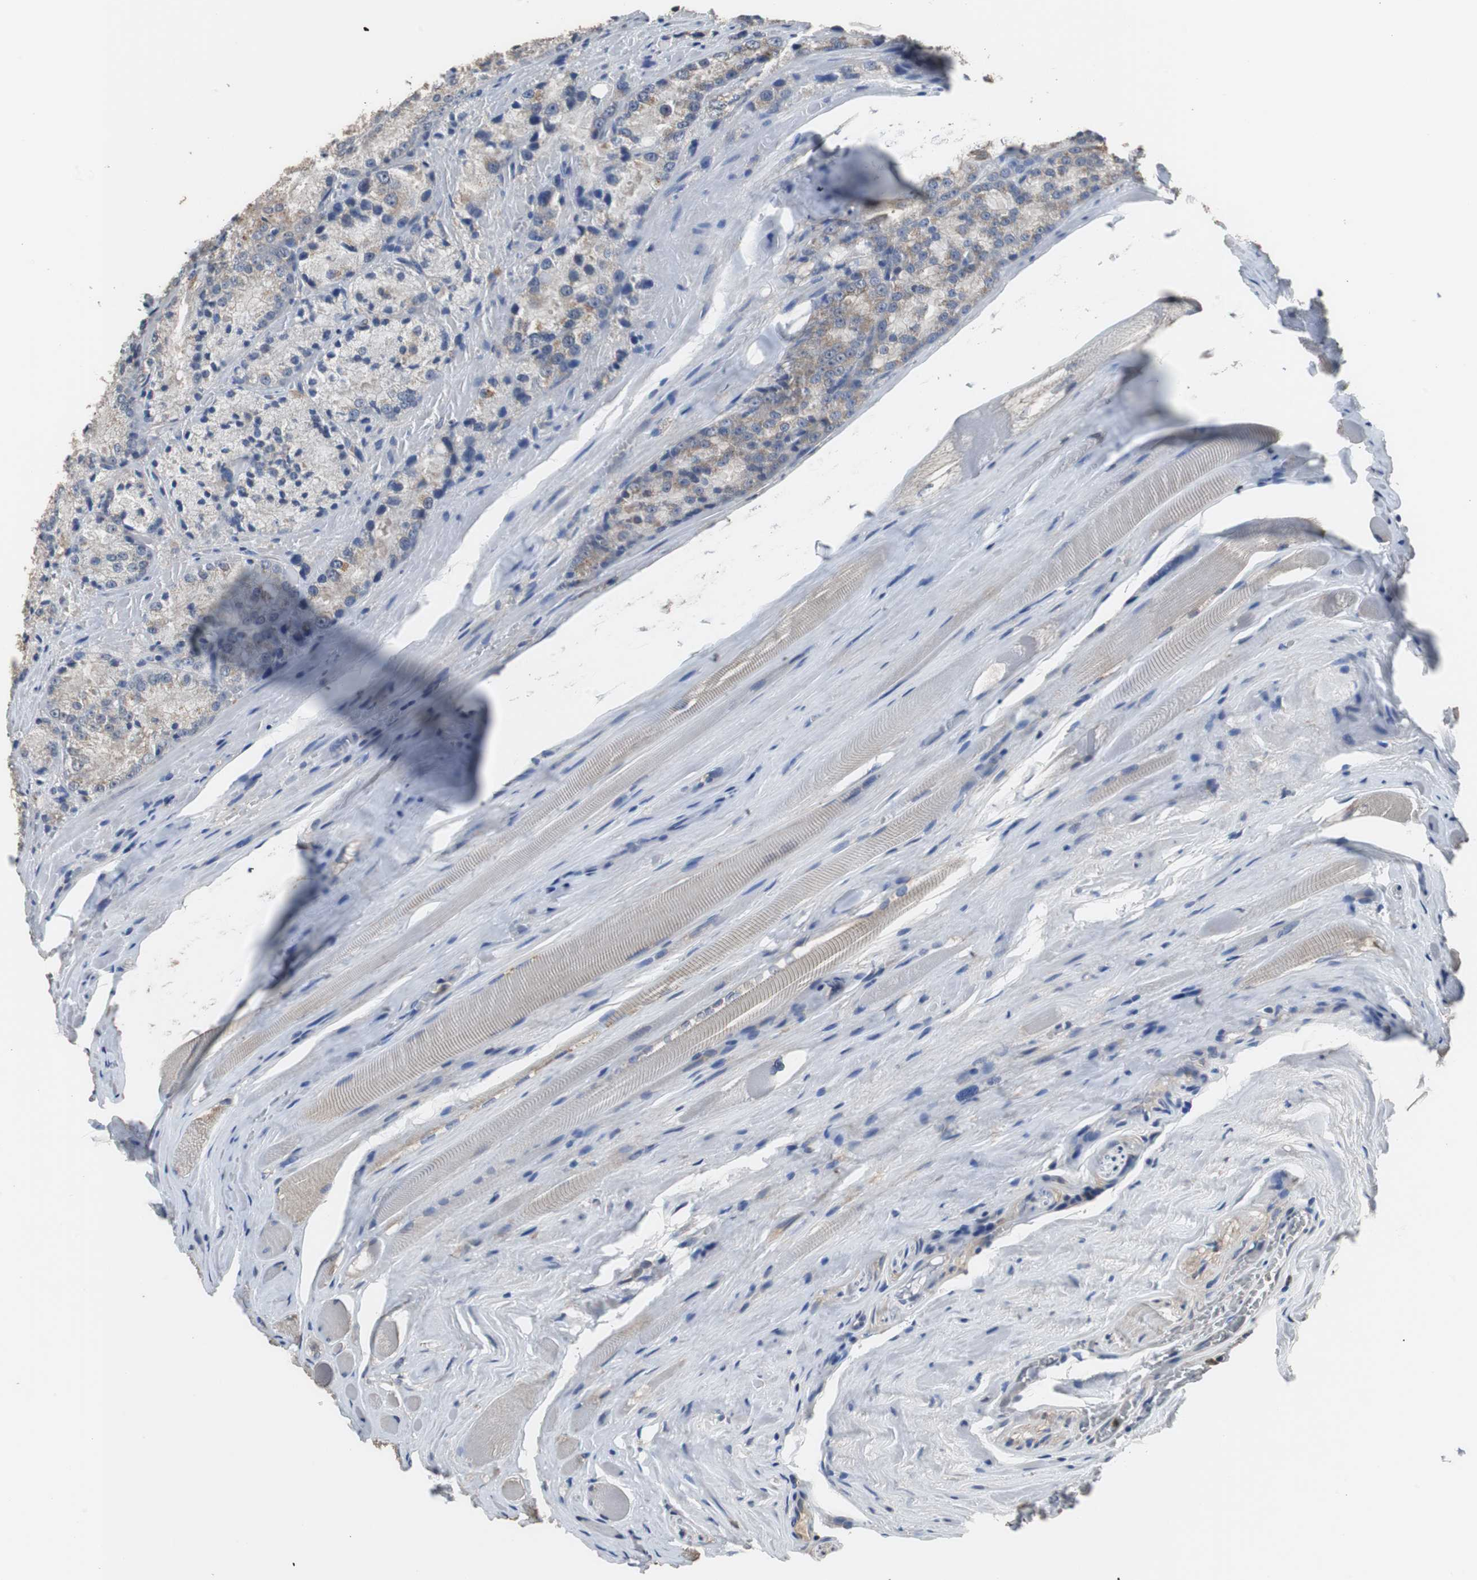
{"staining": {"intensity": "negative", "quantity": "none", "location": "none"}, "tissue": "prostate cancer", "cell_type": "Tumor cells", "image_type": "cancer", "snomed": [{"axis": "morphology", "description": "Adenocarcinoma, Low grade"}, {"axis": "topography", "description": "Prostate"}], "caption": "This is an IHC image of adenocarcinoma (low-grade) (prostate). There is no staining in tumor cells.", "gene": "SCIMP", "patient": {"sex": "male", "age": 64}}